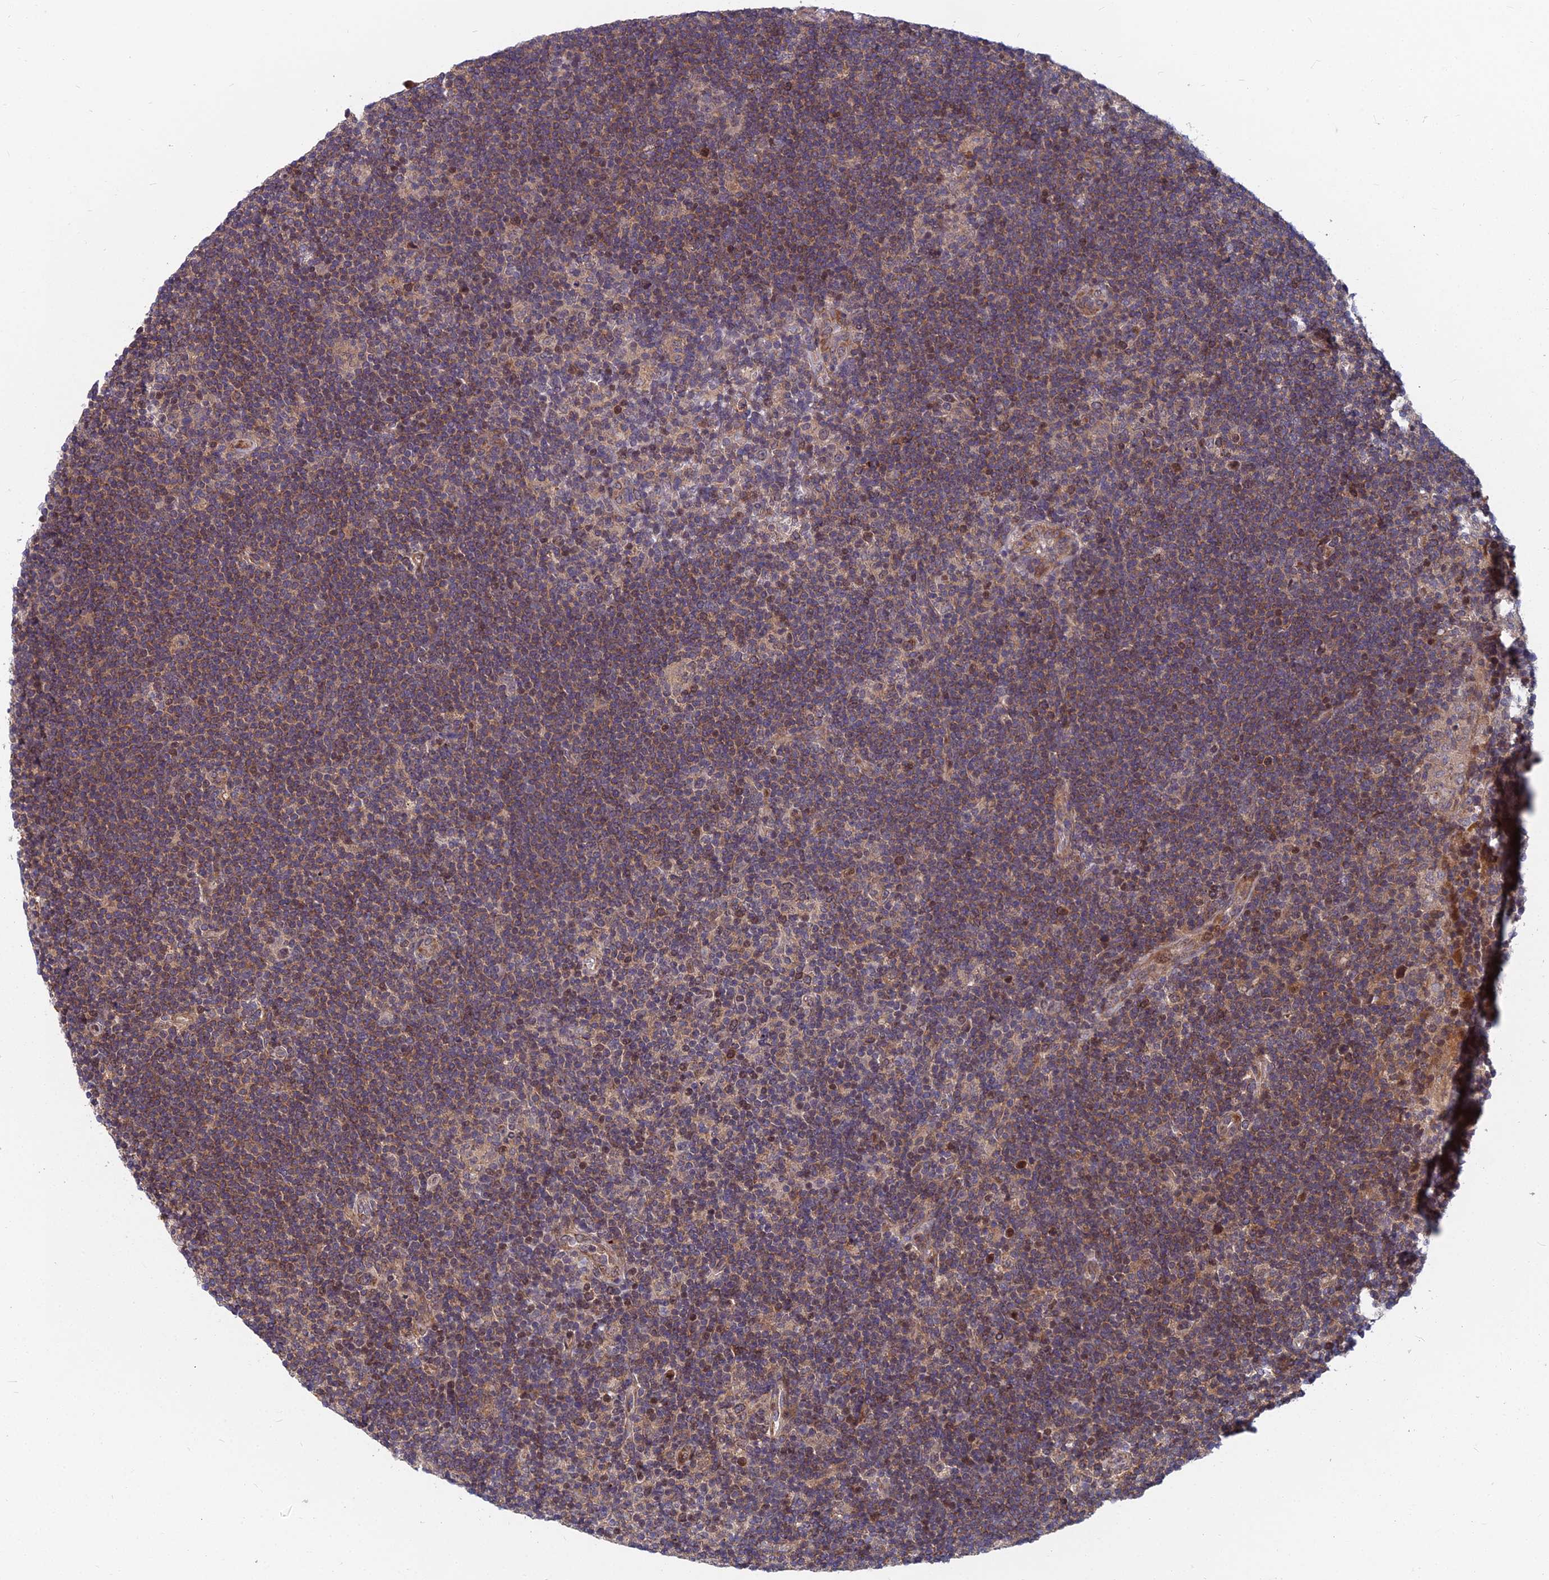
{"staining": {"intensity": "moderate", "quantity": "25%-75%", "location": "cytoplasmic/membranous,nuclear"}, "tissue": "lymphoma", "cell_type": "Tumor cells", "image_type": "cancer", "snomed": [{"axis": "morphology", "description": "Hodgkin's disease, NOS"}, {"axis": "topography", "description": "Lymph node"}], "caption": "An image of human lymphoma stained for a protein shows moderate cytoplasmic/membranous and nuclear brown staining in tumor cells. Nuclei are stained in blue.", "gene": "COMMD2", "patient": {"sex": "female", "age": 57}}